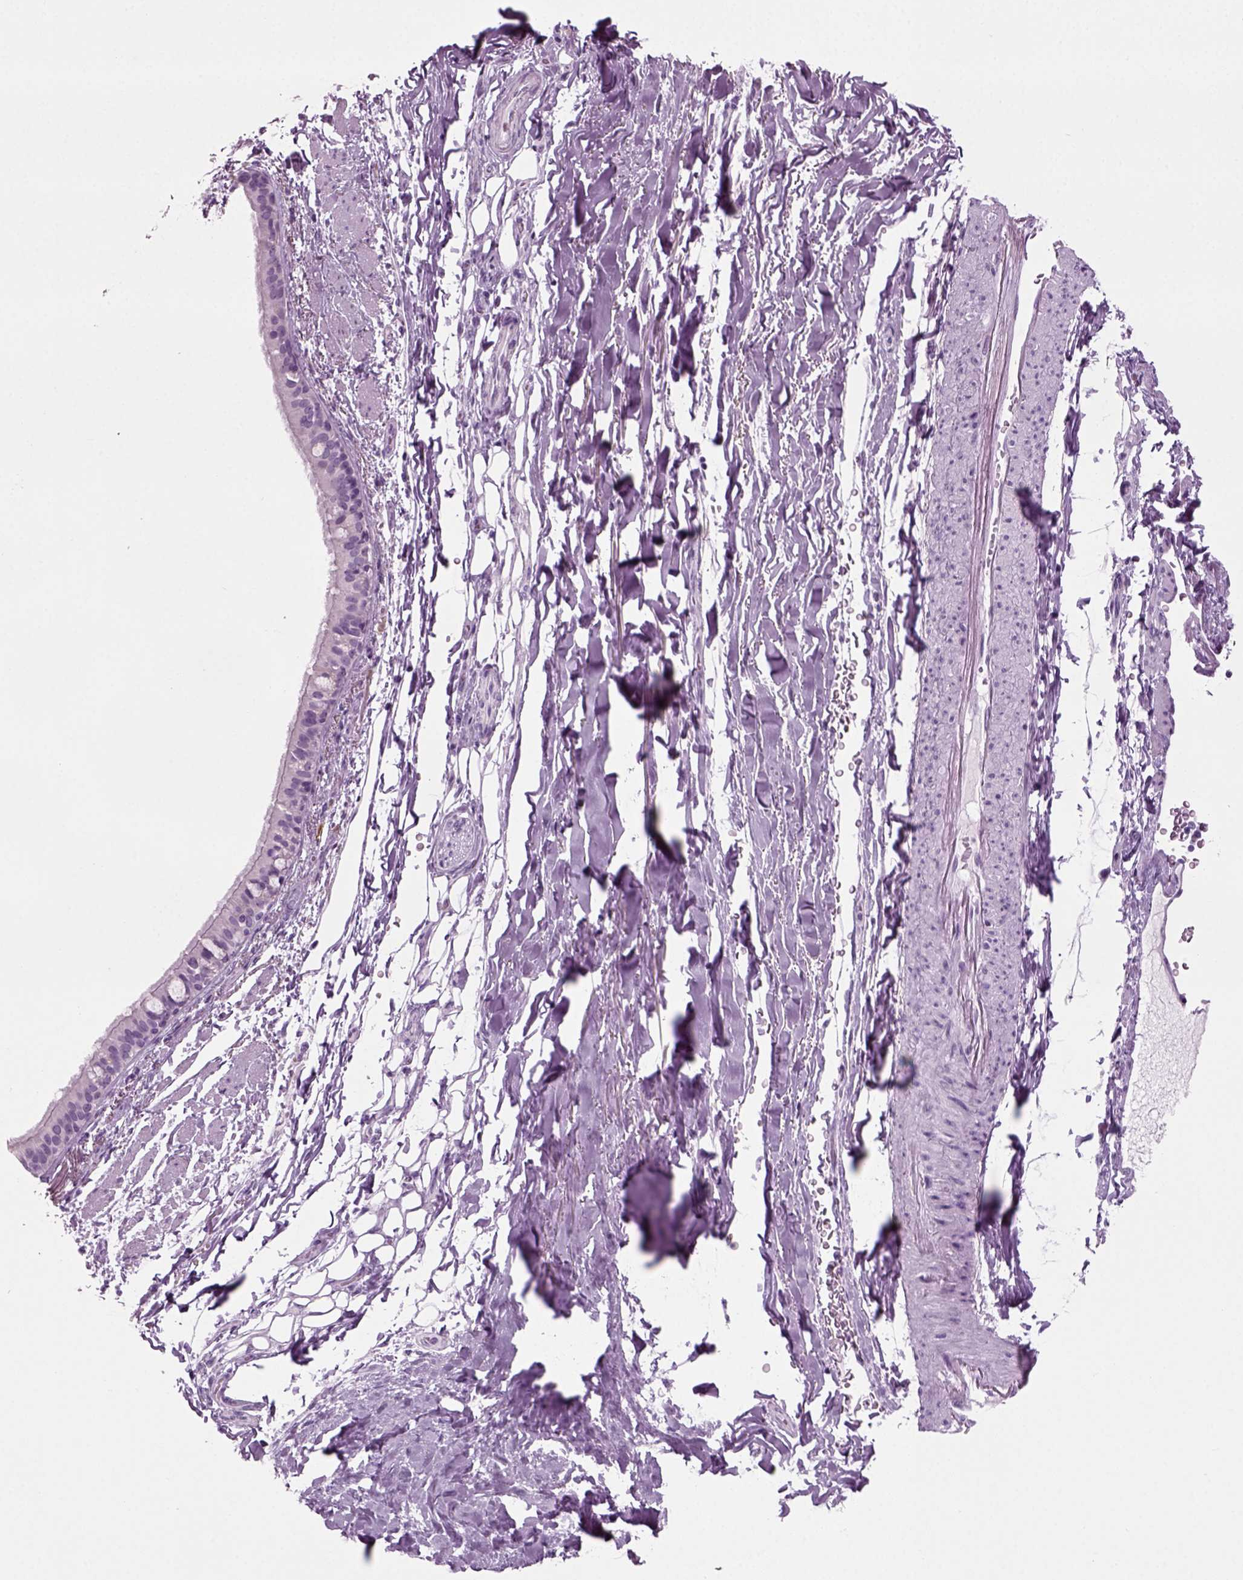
{"staining": {"intensity": "negative", "quantity": "none", "location": "none"}, "tissue": "bronchus", "cell_type": "Respiratory epithelial cells", "image_type": "normal", "snomed": [{"axis": "morphology", "description": "Normal tissue, NOS"}, {"axis": "morphology", "description": "Squamous cell carcinoma, NOS"}, {"axis": "topography", "description": "Bronchus"}, {"axis": "topography", "description": "Lung"}], "caption": "An IHC micrograph of benign bronchus is shown. There is no staining in respiratory epithelial cells of bronchus.", "gene": "PRLH", "patient": {"sex": "male", "age": 69}}